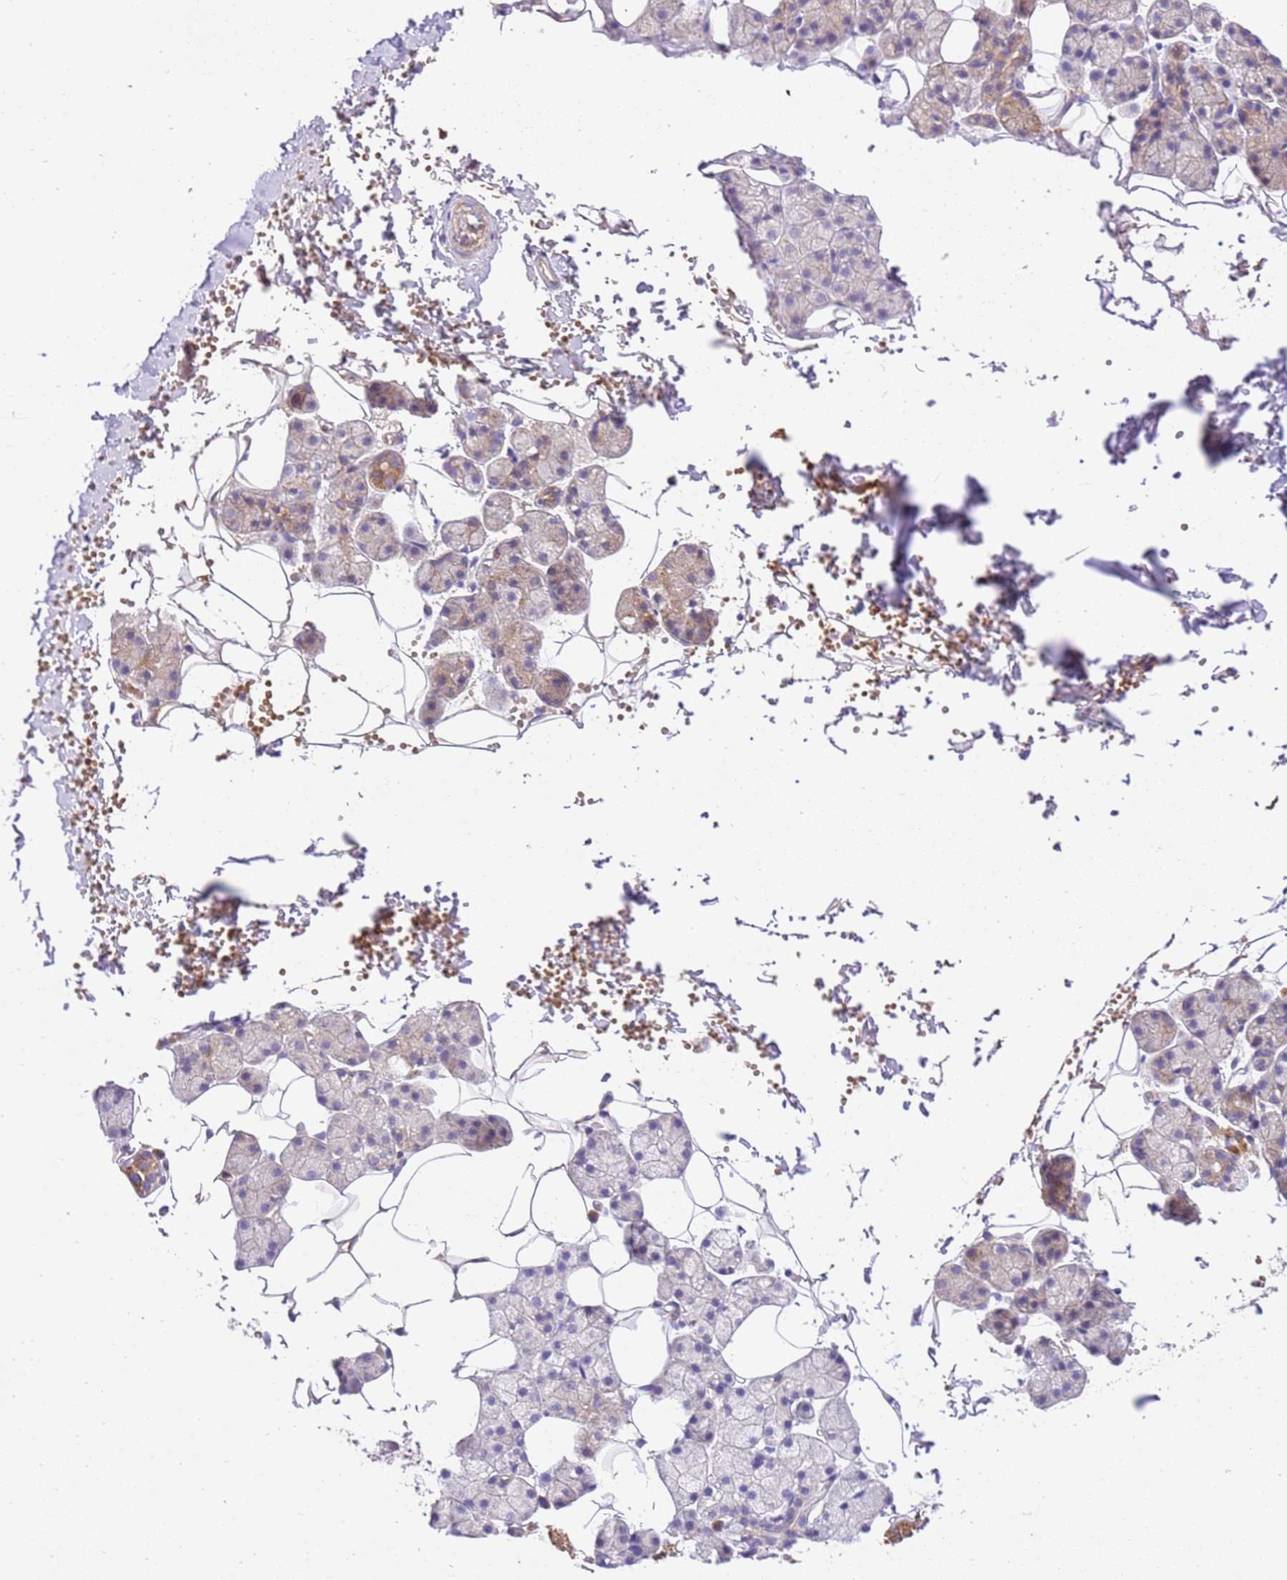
{"staining": {"intensity": "moderate", "quantity": "25%-75%", "location": "cytoplasmic/membranous"}, "tissue": "salivary gland", "cell_type": "Glandular cells", "image_type": "normal", "snomed": [{"axis": "morphology", "description": "Normal tissue, NOS"}, {"axis": "topography", "description": "Salivary gland"}], "caption": "Immunohistochemical staining of unremarkable human salivary gland shows moderate cytoplasmic/membranous protein expression in about 25%-75% of glandular cells. The protein is stained brown, and the nuclei are stained in blue (DAB (3,3'-diaminobenzidine) IHC with brightfield microscopy, high magnification).", "gene": "SPATA2L", "patient": {"sex": "female", "age": 33}}